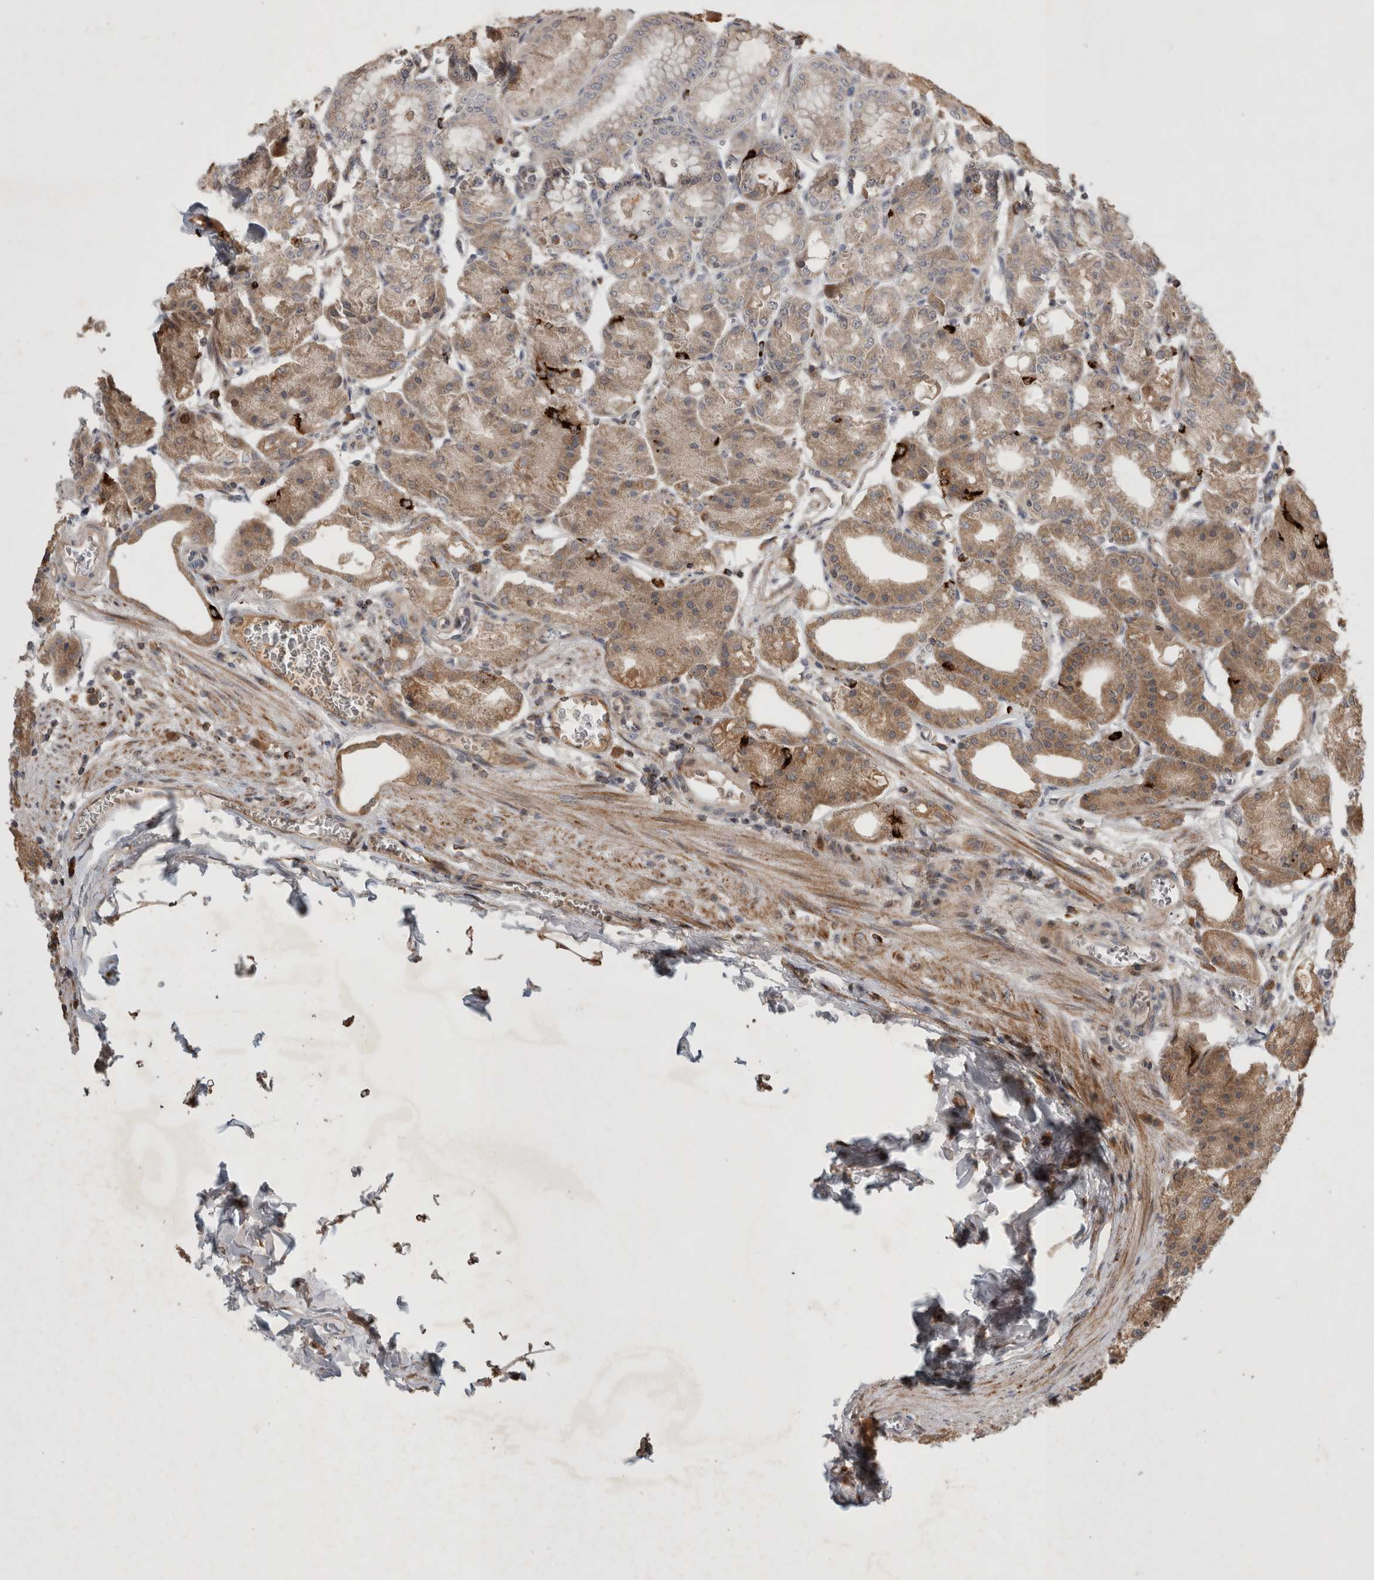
{"staining": {"intensity": "moderate", "quantity": ">75%", "location": "cytoplasmic/membranous"}, "tissue": "stomach", "cell_type": "Glandular cells", "image_type": "normal", "snomed": [{"axis": "morphology", "description": "Normal tissue, NOS"}, {"axis": "topography", "description": "Stomach, lower"}], "caption": "IHC of unremarkable human stomach exhibits medium levels of moderate cytoplasmic/membranous positivity in approximately >75% of glandular cells. (brown staining indicates protein expression, while blue staining denotes nuclei).", "gene": "SERAC1", "patient": {"sex": "male", "age": 71}}